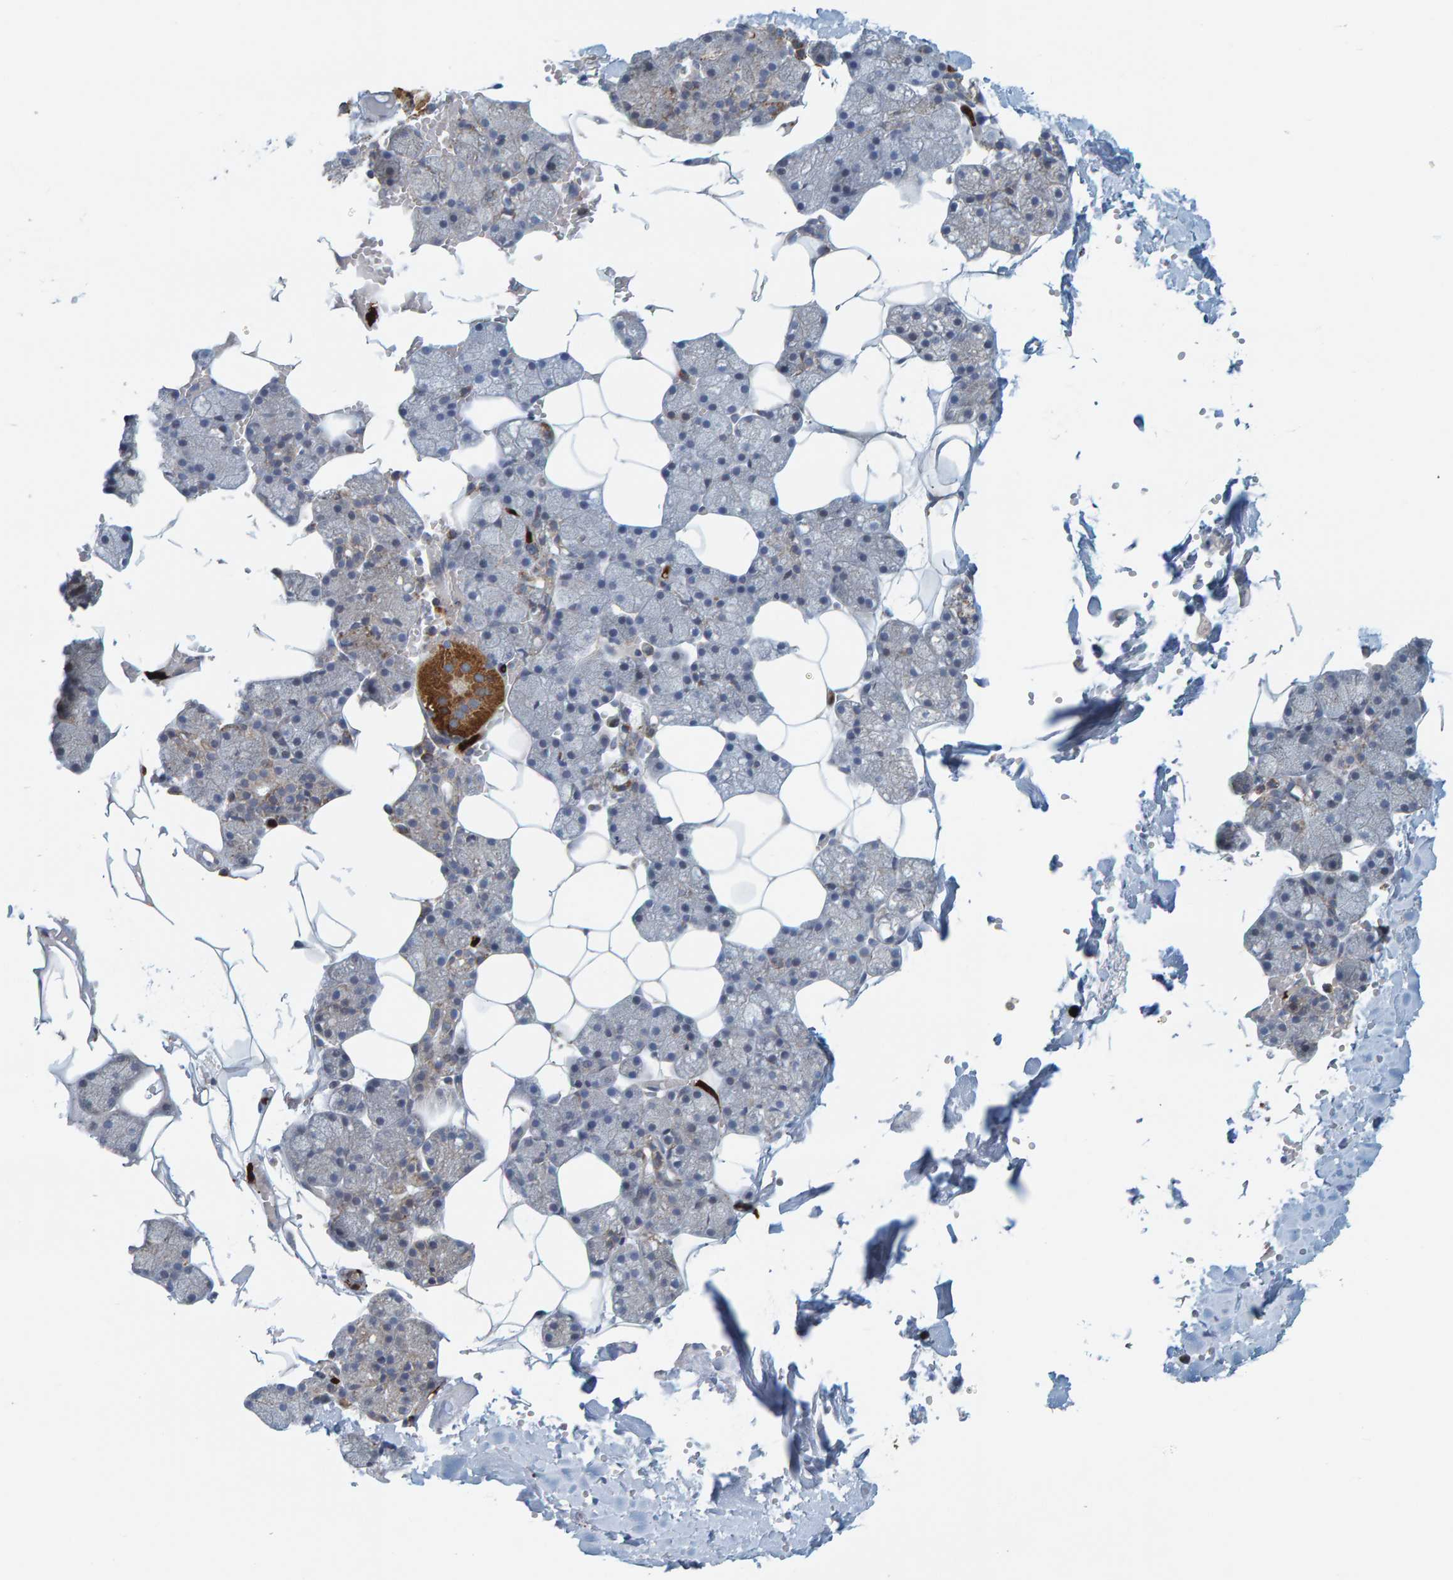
{"staining": {"intensity": "moderate", "quantity": "<25%", "location": "cytoplasmic/membranous"}, "tissue": "salivary gland", "cell_type": "Glandular cells", "image_type": "normal", "snomed": [{"axis": "morphology", "description": "Normal tissue, NOS"}, {"axis": "topography", "description": "Salivary gland"}], "caption": "Immunohistochemical staining of benign human salivary gland shows low levels of moderate cytoplasmic/membranous staining in about <25% of glandular cells.", "gene": "B9D1", "patient": {"sex": "male", "age": 62}}